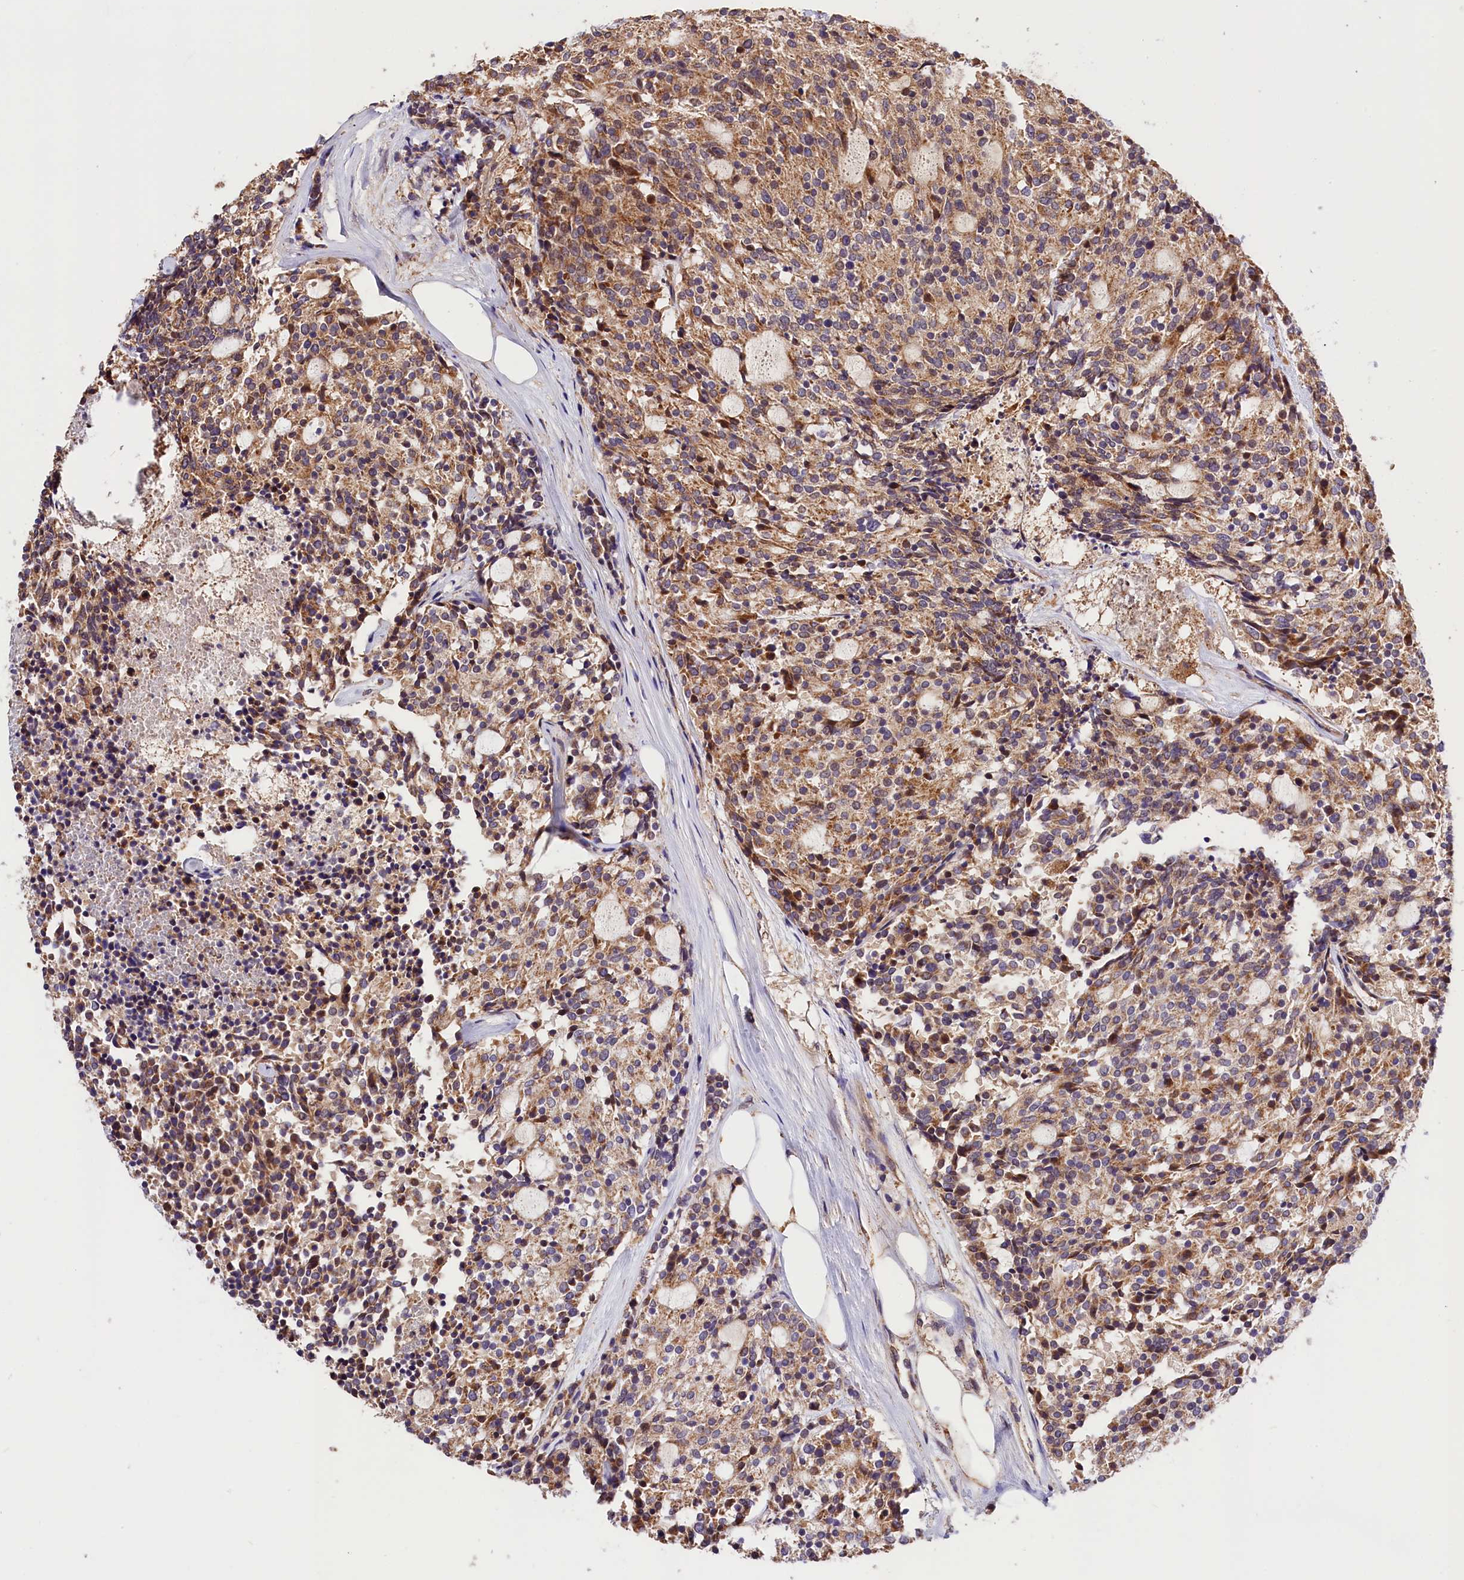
{"staining": {"intensity": "moderate", "quantity": ">75%", "location": "cytoplasmic/membranous"}, "tissue": "carcinoid", "cell_type": "Tumor cells", "image_type": "cancer", "snomed": [{"axis": "morphology", "description": "Carcinoid, malignant, NOS"}, {"axis": "topography", "description": "Pancreas"}], "caption": "Tumor cells display medium levels of moderate cytoplasmic/membranous staining in about >75% of cells in carcinoid. (Stains: DAB (3,3'-diaminobenzidine) in brown, nuclei in blue, Microscopy: brightfield microscopy at high magnification).", "gene": "KPTN", "patient": {"sex": "female", "age": 54}}